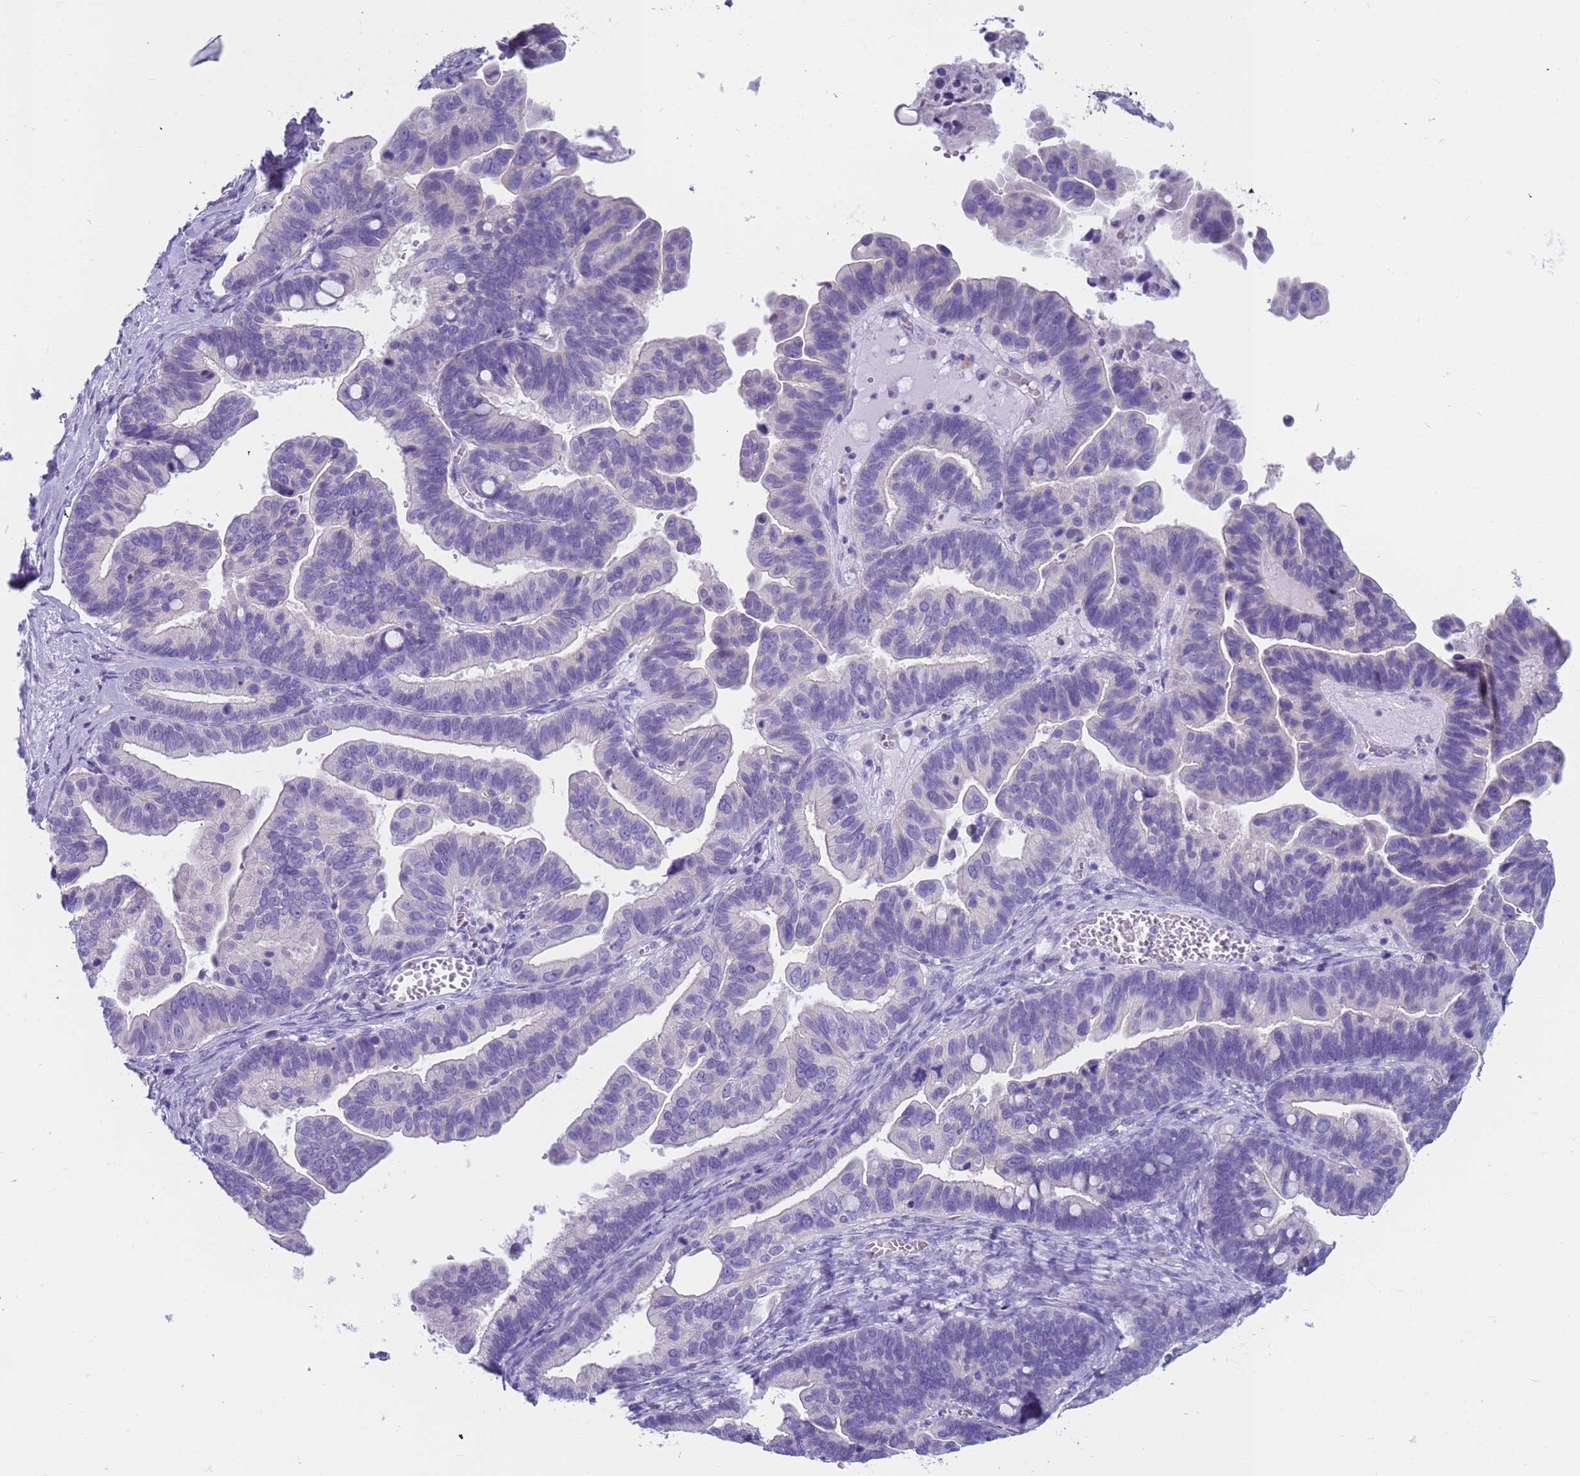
{"staining": {"intensity": "negative", "quantity": "none", "location": "none"}, "tissue": "ovarian cancer", "cell_type": "Tumor cells", "image_type": "cancer", "snomed": [{"axis": "morphology", "description": "Cystadenocarcinoma, serous, NOS"}, {"axis": "topography", "description": "Ovary"}], "caption": "There is no significant staining in tumor cells of ovarian serous cystadenocarcinoma.", "gene": "RNASE2", "patient": {"sex": "female", "age": 56}}